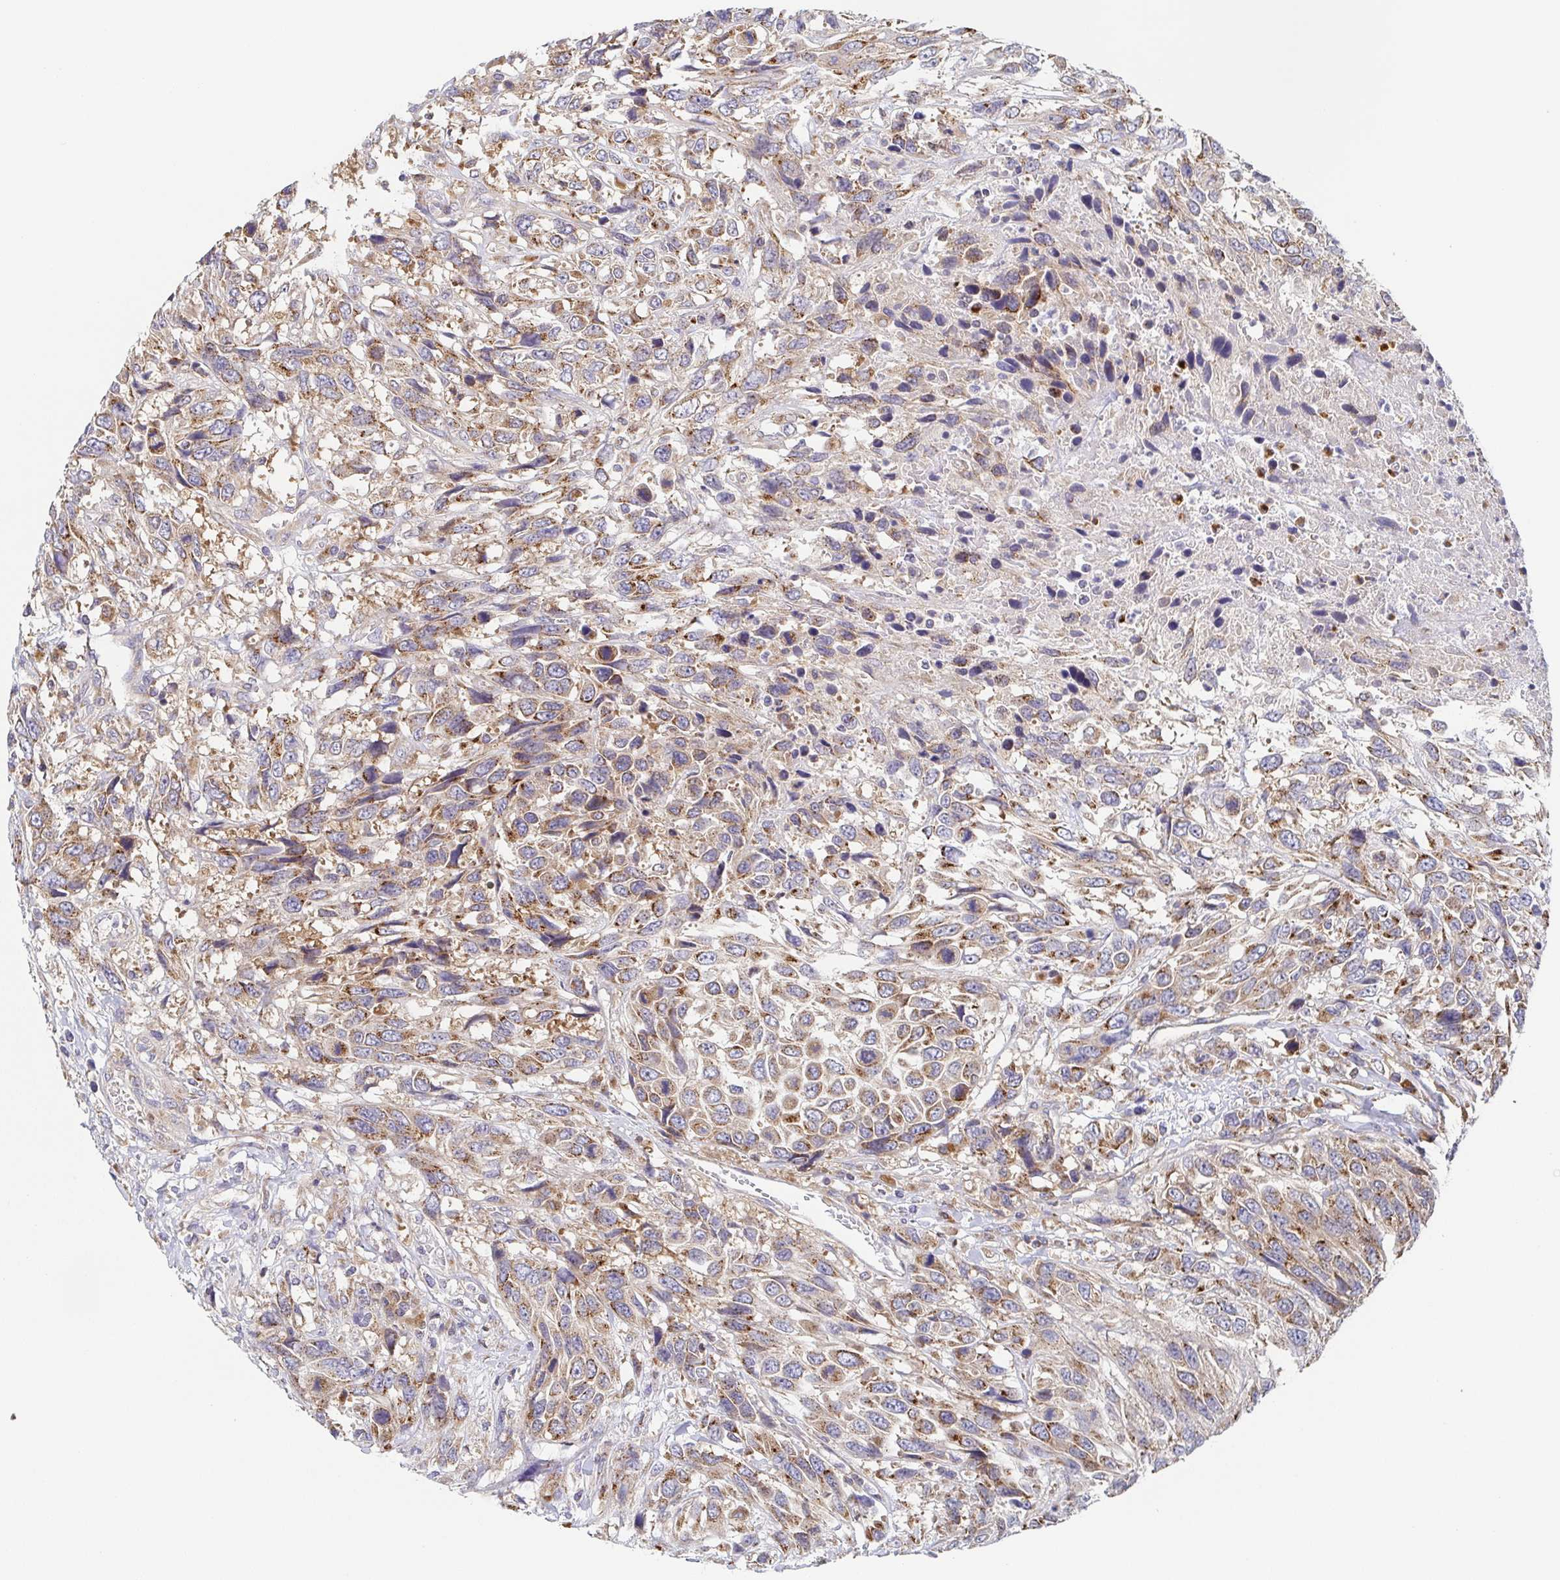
{"staining": {"intensity": "moderate", "quantity": "25%-75%", "location": "cytoplasmic/membranous"}, "tissue": "urothelial cancer", "cell_type": "Tumor cells", "image_type": "cancer", "snomed": [{"axis": "morphology", "description": "Urothelial carcinoma, High grade"}, {"axis": "topography", "description": "Urinary bladder"}], "caption": "Immunohistochemistry histopathology image of neoplastic tissue: human urothelial carcinoma (high-grade) stained using immunohistochemistry displays medium levels of moderate protein expression localized specifically in the cytoplasmic/membranous of tumor cells, appearing as a cytoplasmic/membranous brown color.", "gene": "TUFT1", "patient": {"sex": "female", "age": 70}}